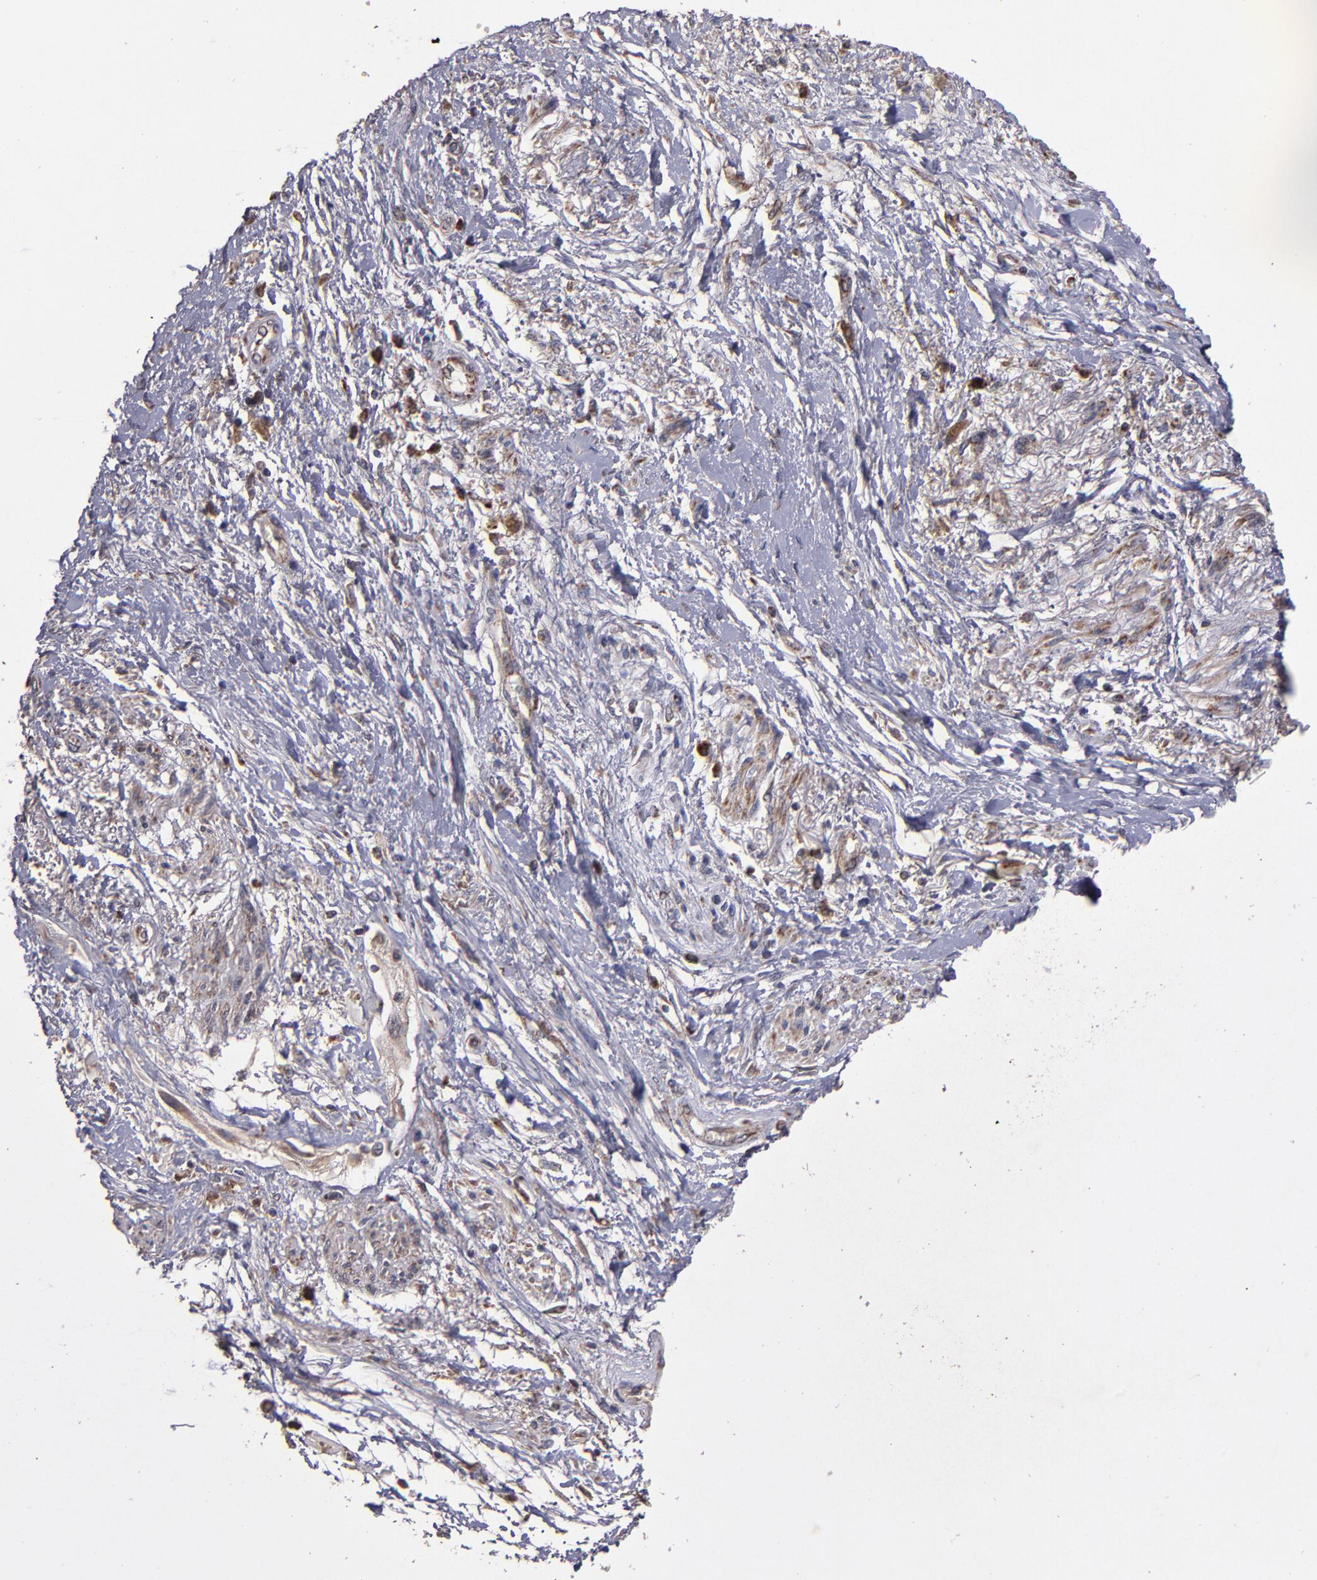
{"staining": {"intensity": "weak", "quantity": ">75%", "location": "cytoplasmic/membranous"}, "tissue": "skin", "cell_type": "Epidermal cells", "image_type": "normal", "snomed": [{"axis": "morphology", "description": "Normal tissue, NOS"}, {"axis": "topography", "description": "Anal"}], "caption": "Normal skin was stained to show a protein in brown. There is low levels of weak cytoplasmic/membranous positivity in about >75% of epidermal cells.", "gene": "TIMM9", "patient": {"sex": "female", "age": 46}}